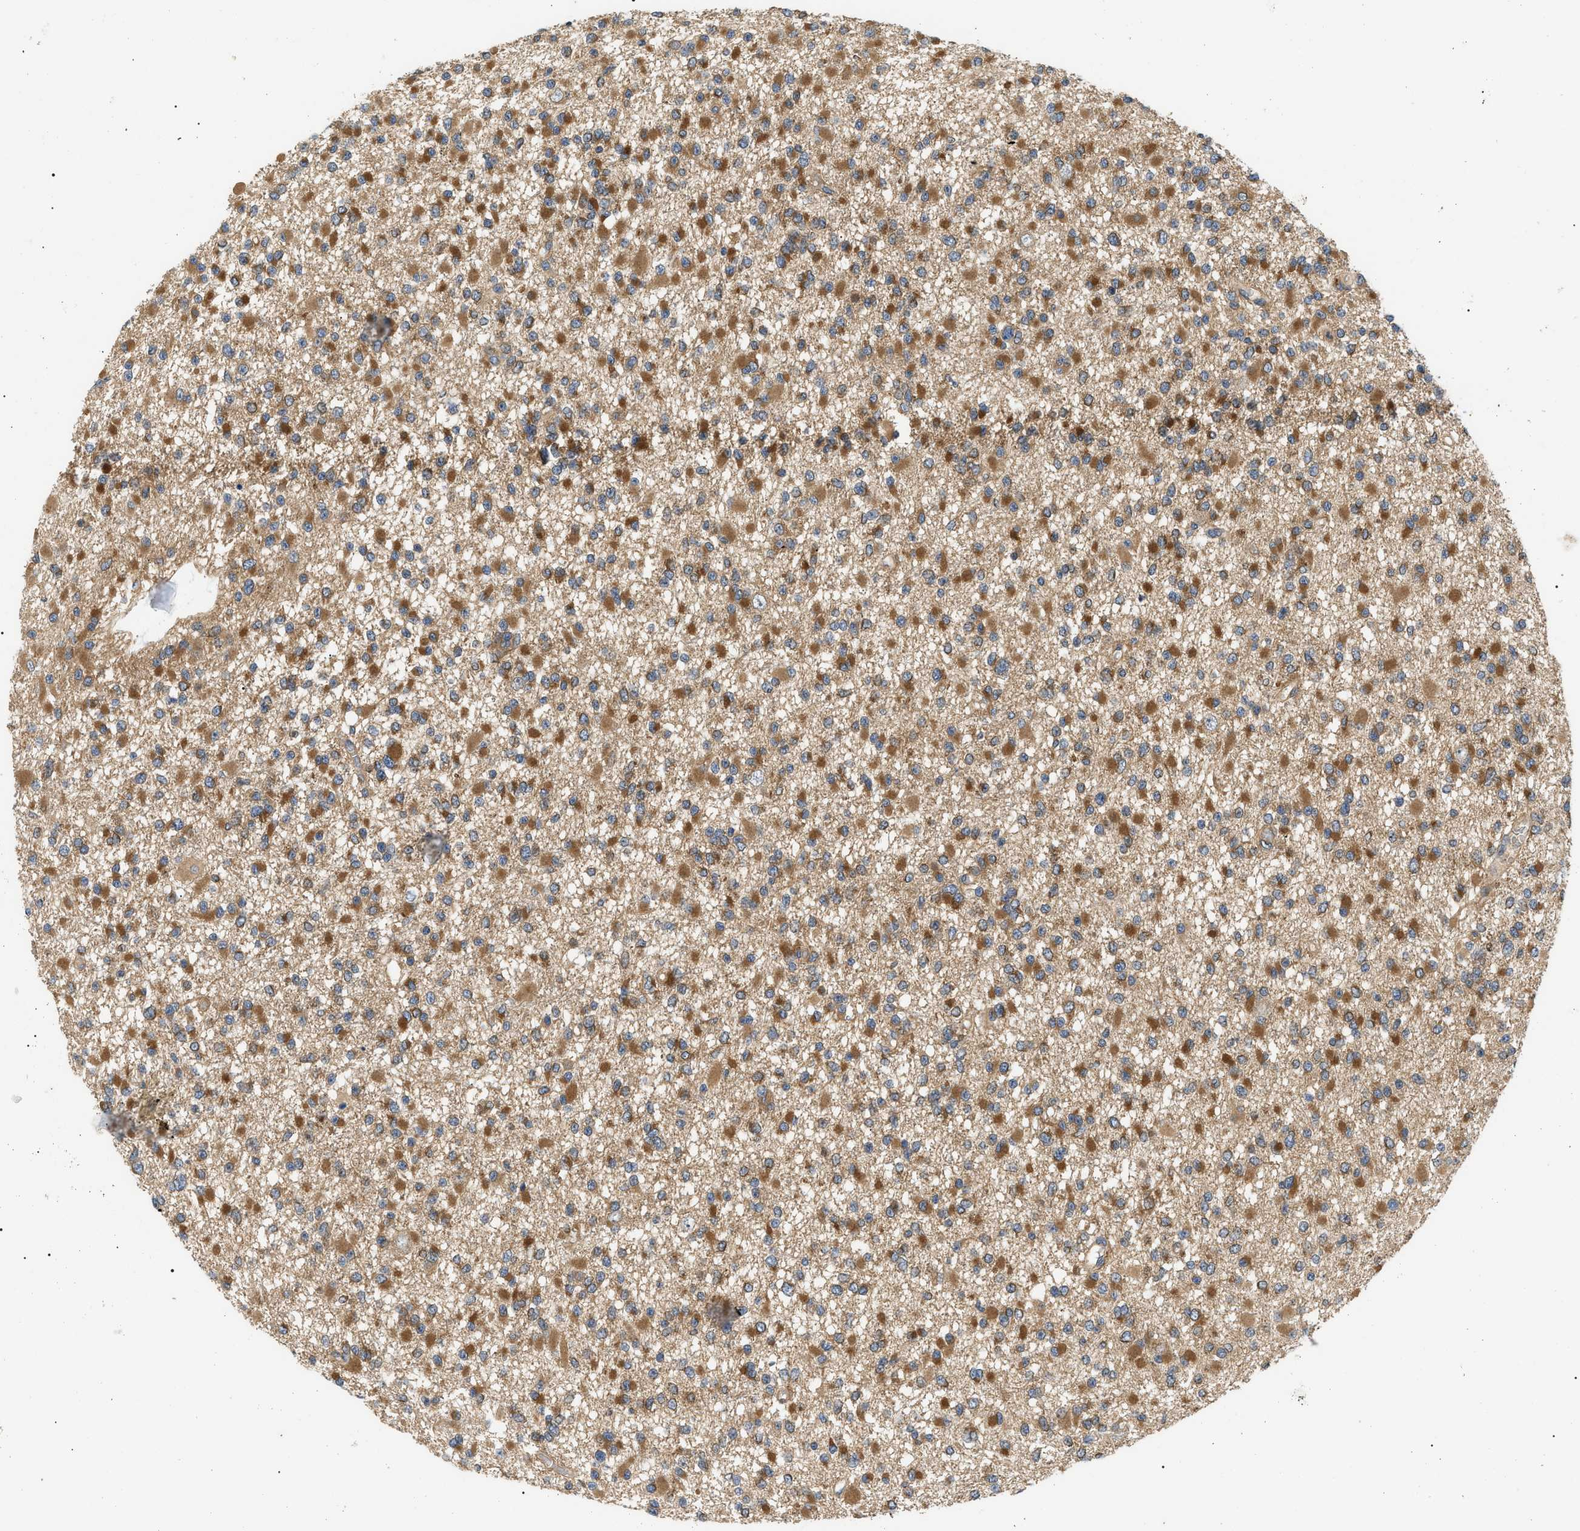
{"staining": {"intensity": "moderate", "quantity": ">75%", "location": "cytoplasmic/membranous"}, "tissue": "glioma", "cell_type": "Tumor cells", "image_type": "cancer", "snomed": [{"axis": "morphology", "description": "Glioma, malignant, Low grade"}, {"axis": "topography", "description": "Brain"}], "caption": "Glioma stained for a protein reveals moderate cytoplasmic/membranous positivity in tumor cells.", "gene": "PPM1B", "patient": {"sex": "female", "age": 22}}